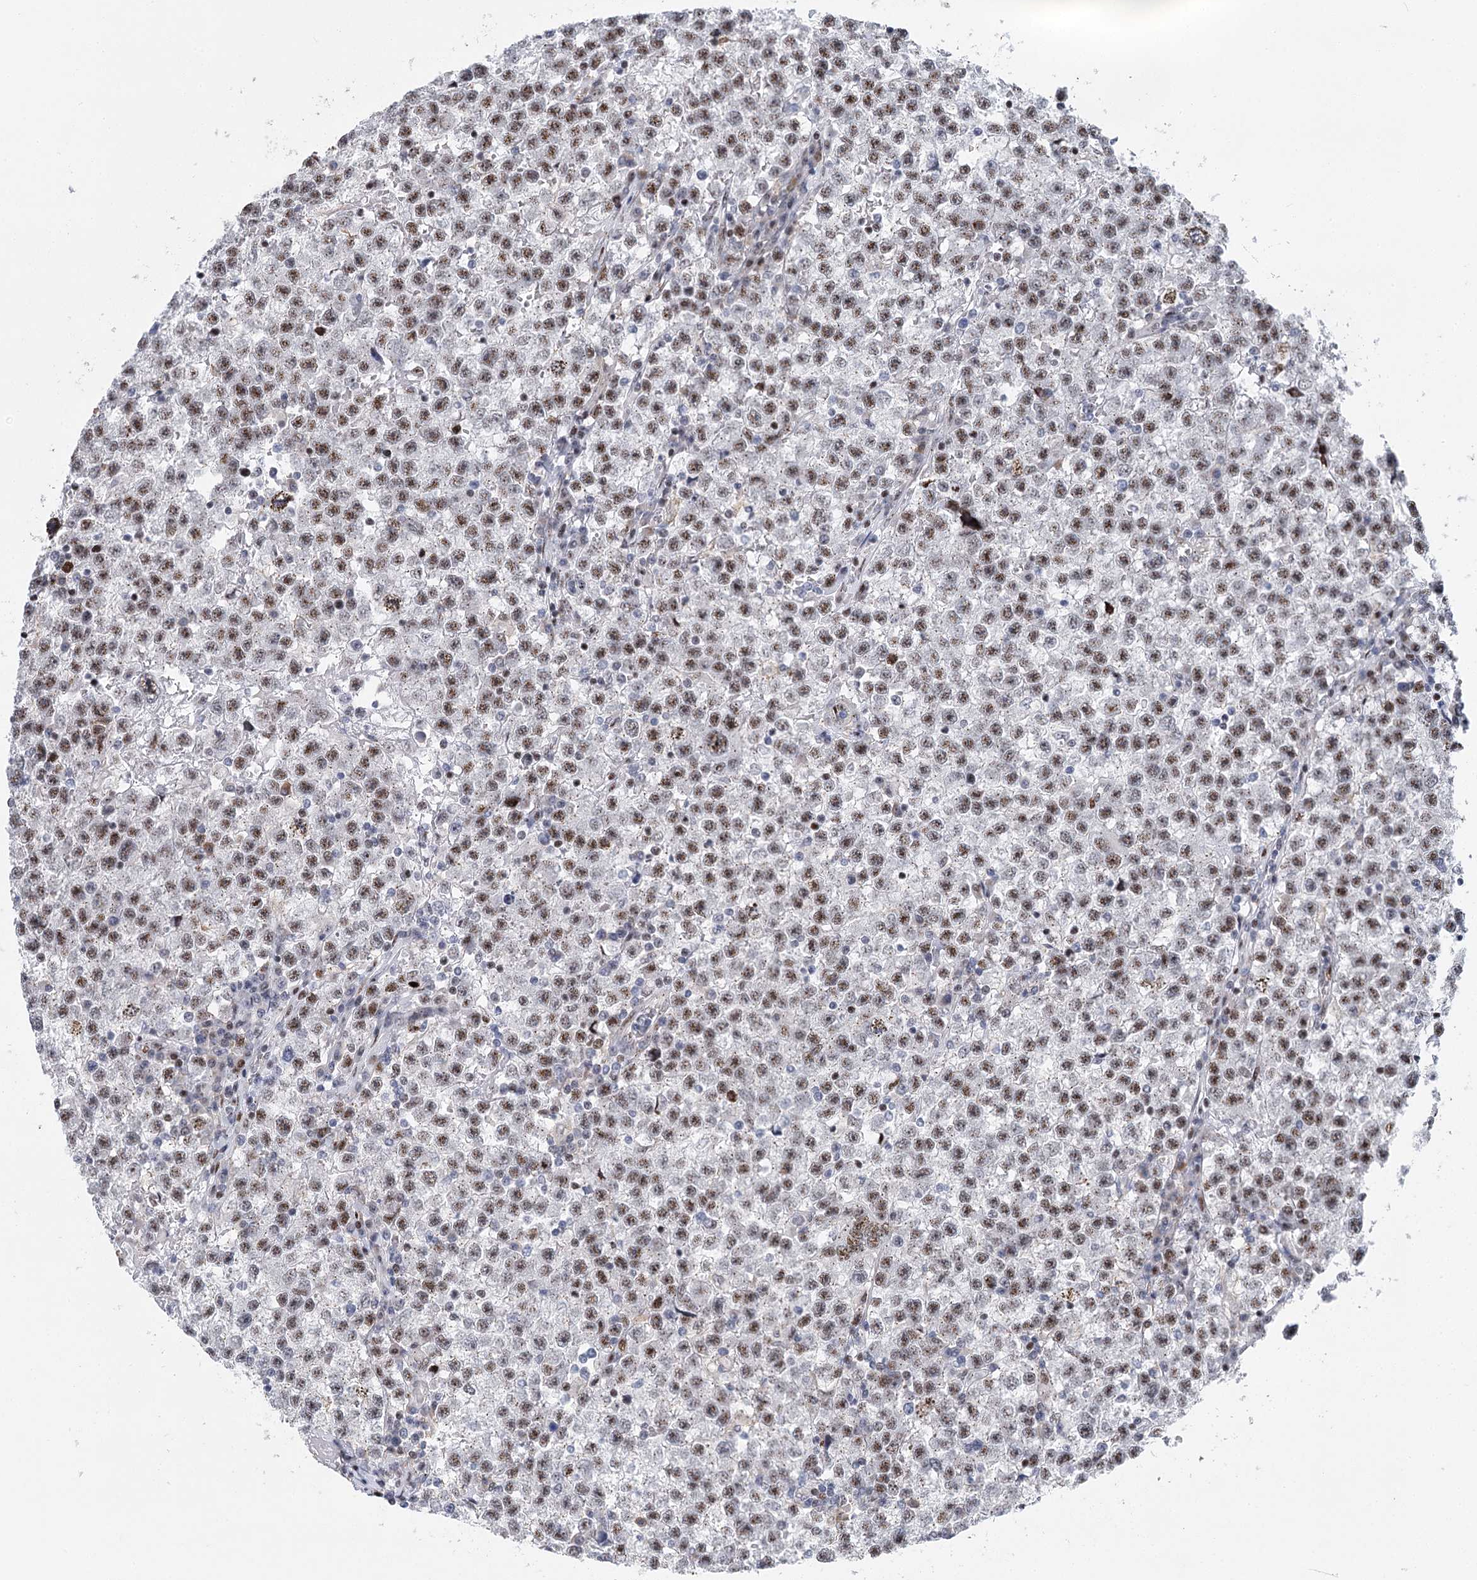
{"staining": {"intensity": "moderate", "quantity": ">75%", "location": "nuclear"}, "tissue": "testis cancer", "cell_type": "Tumor cells", "image_type": "cancer", "snomed": [{"axis": "morphology", "description": "Seminoma, NOS"}, {"axis": "topography", "description": "Testis"}], "caption": "About >75% of tumor cells in human testis seminoma show moderate nuclear protein positivity as visualized by brown immunohistochemical staining.", "gene": "CAMTA1", "patient": {"sex": "male", "age": 22}}